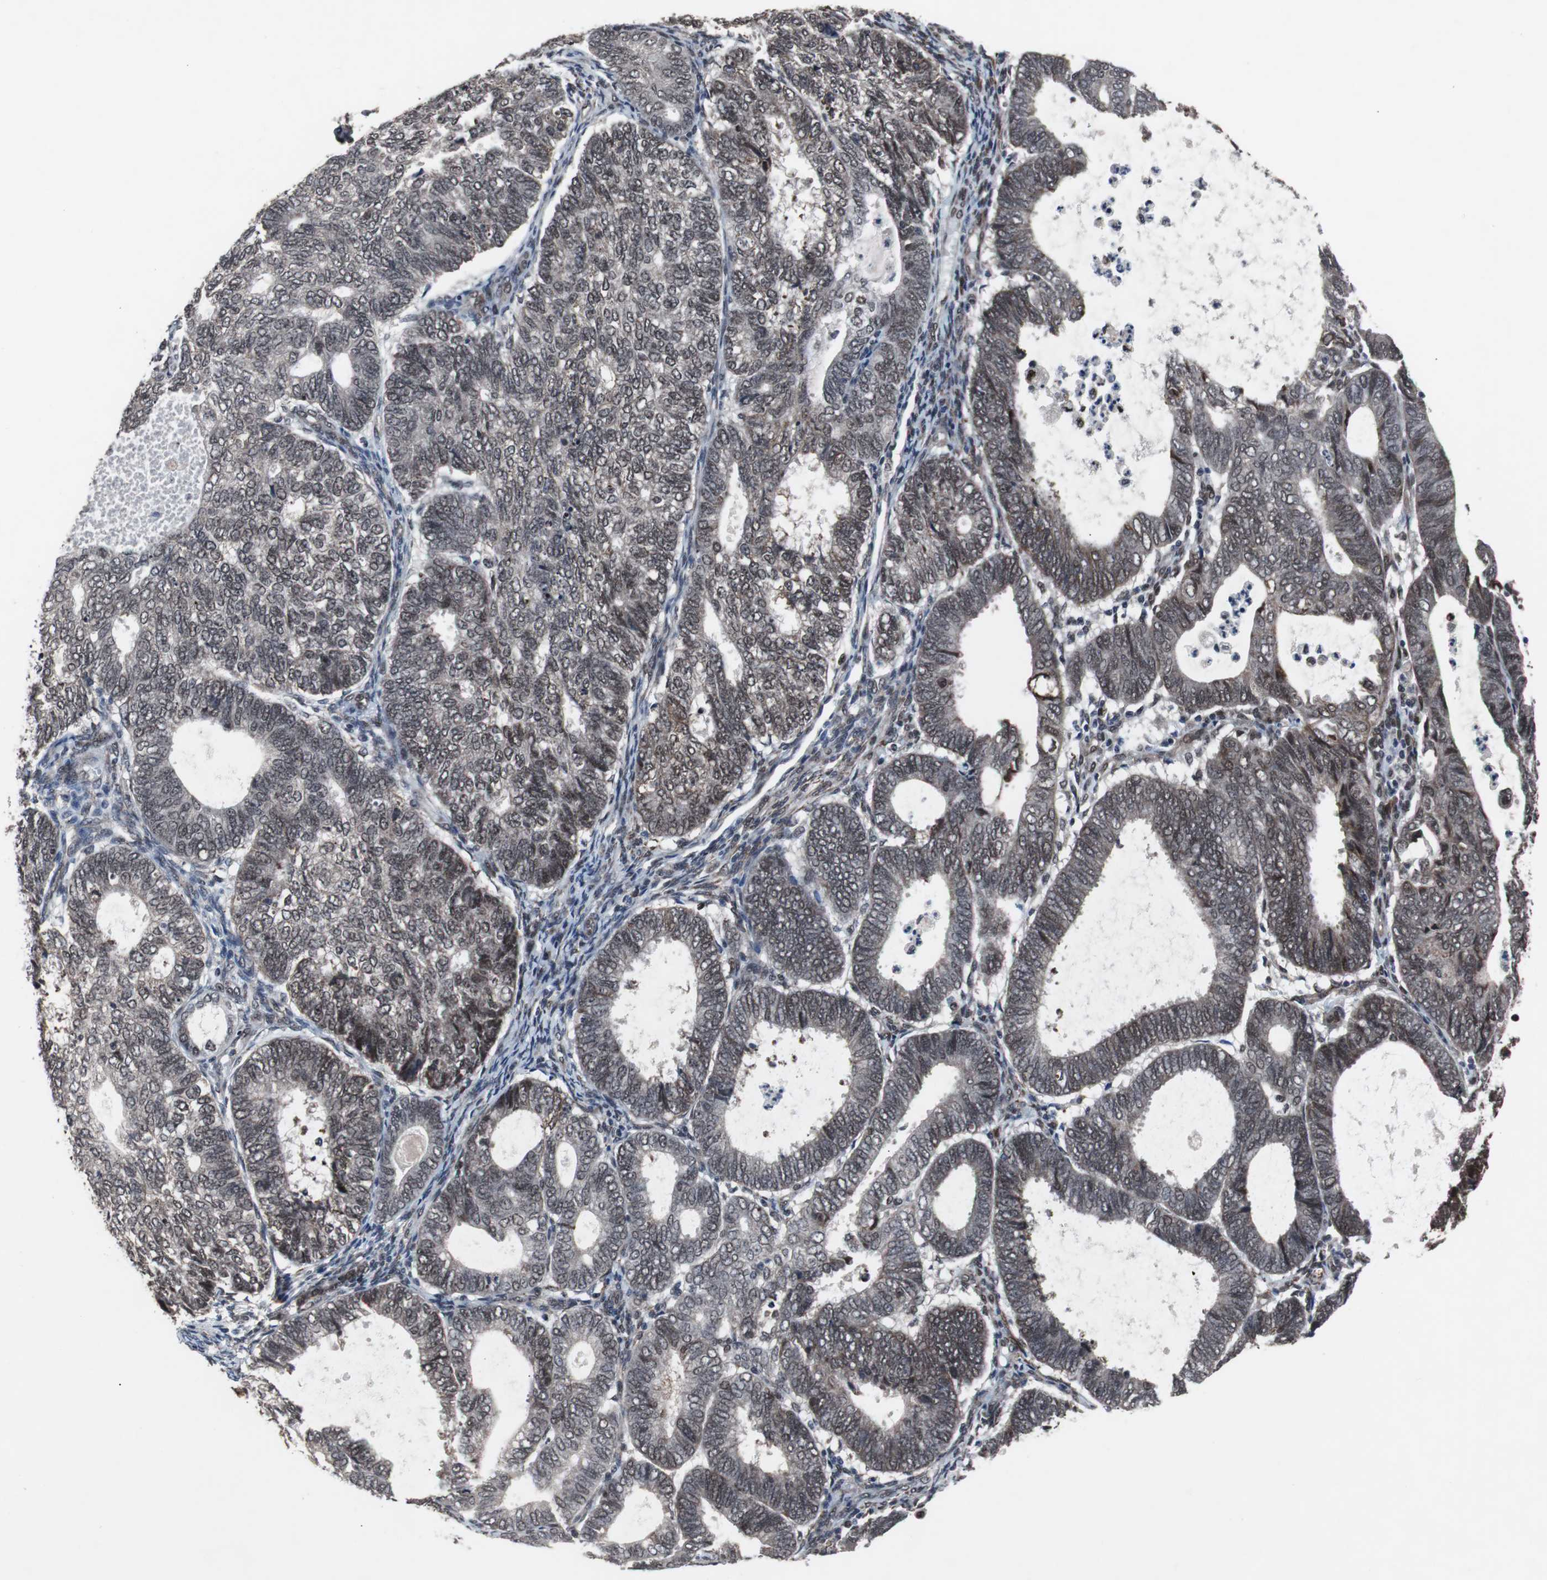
{"staining": {"intensity": "weak", "quantity": ">75%", "location": "cytoplasmic/membranous,nuclear"}, "tissue": "endometrial cancer", "cell_type": "Tumor cells", "image_type": "cancer", "snomed": [{"axis": "morphology", "description": "Adenocarcinoma, NOS"}, {"axis": "topography", "description": "Uterus"}], "caption": "Endometrial cancer stained with a protein marker reveals weak staining in tumor cells.", "gene": "GTF2F2", "patient": {"sex": "female", "age": 60}}